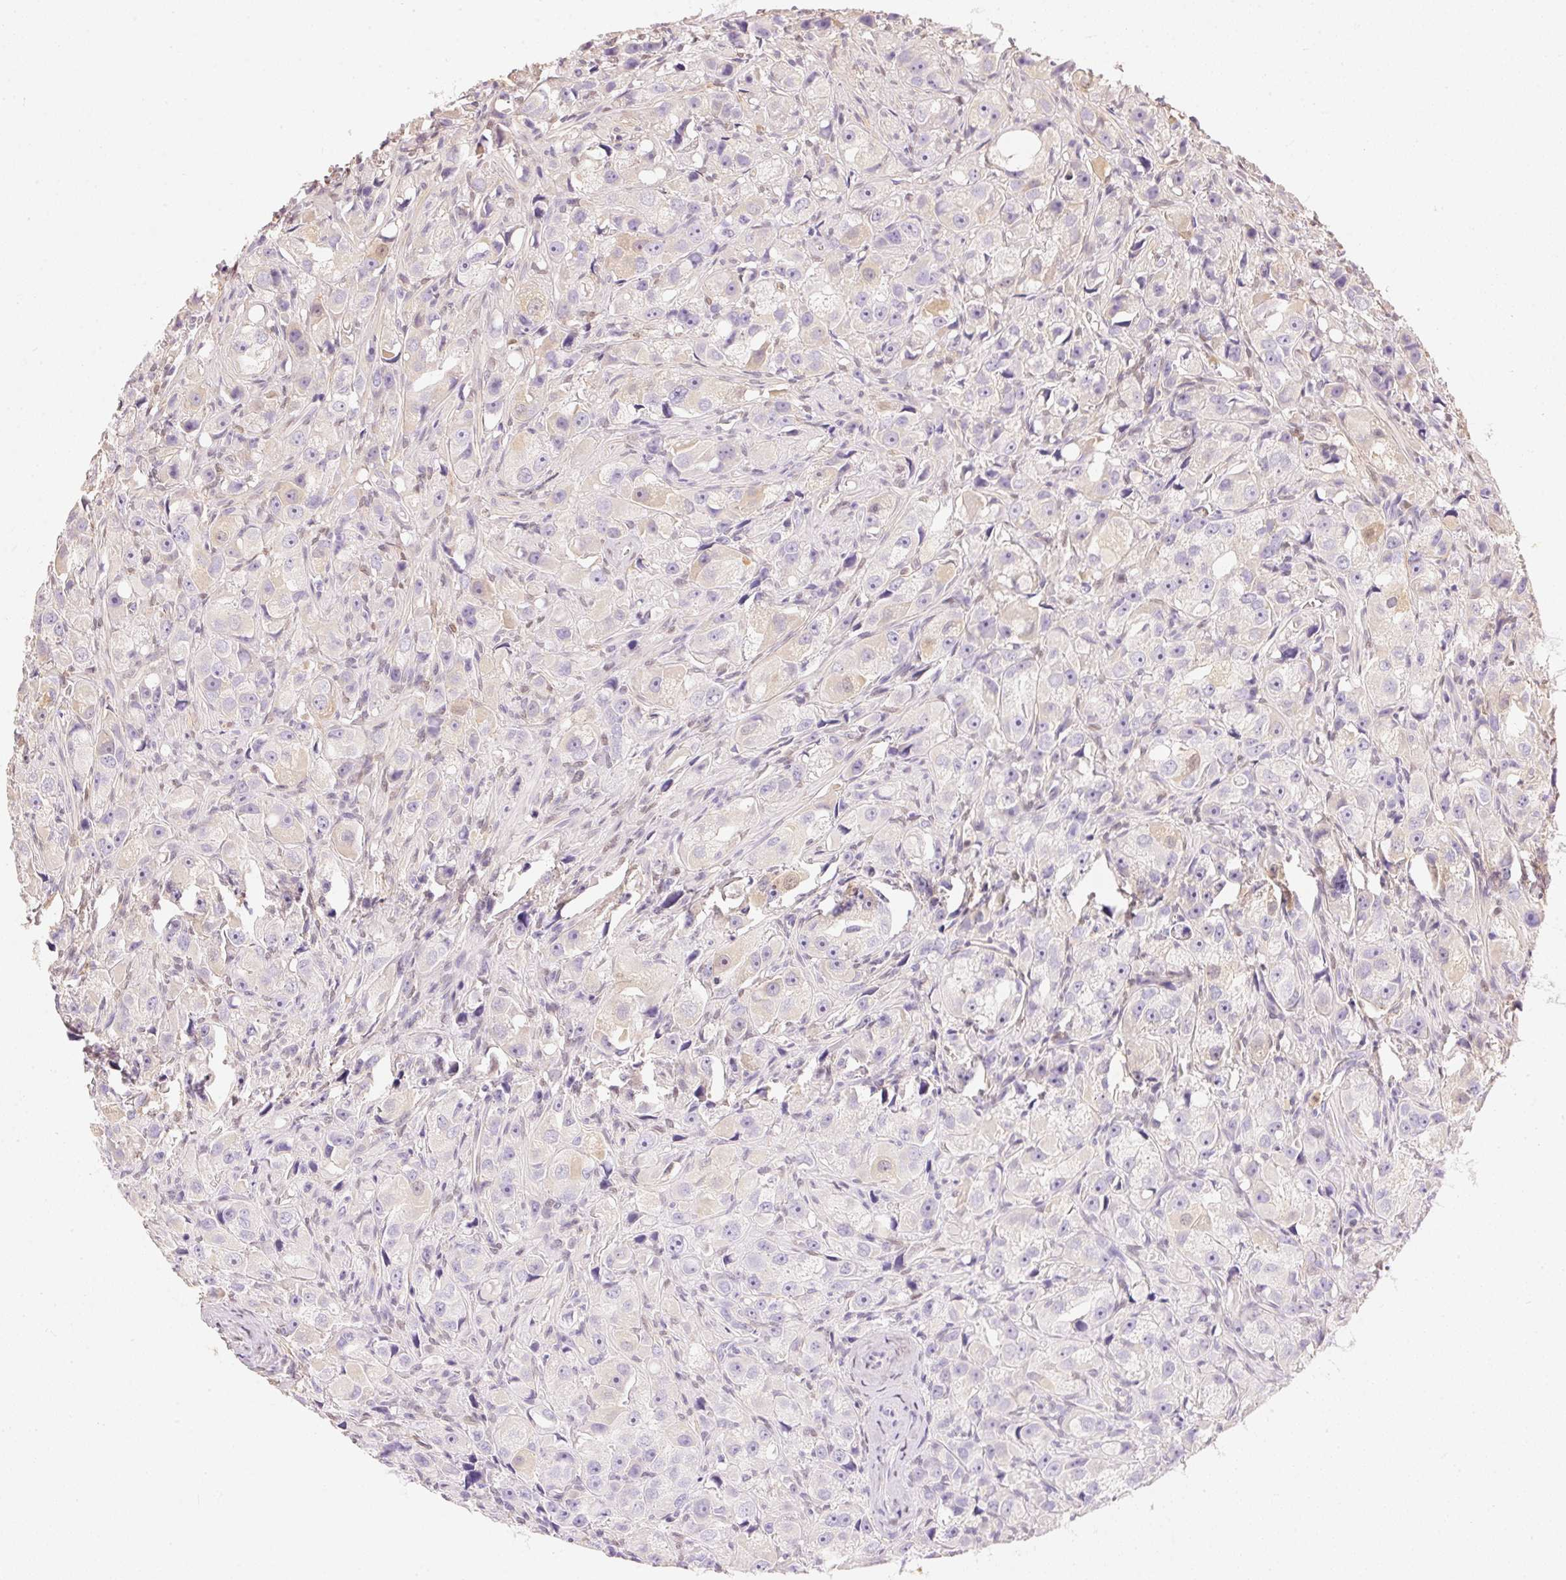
{"staining": {"intensity": "negative", "quantity": "none", "location": "none"}, "tissue": "prostate cancer", "cell_type": "Tumor cells", "image_type": "cancer", "snomed": [{"axis": "morphology", "description": "Adenocarcinoma, High grade"}, {"axis": "topography", "description": "Prostate"}], "caption": "This is an IHC photomicrograph of prostate cancer (high-grade adenocarcinoma). There is no positivity in tumor cells.", "gene": "S100A3", "patient": {"sex": "male", "age": 75}}